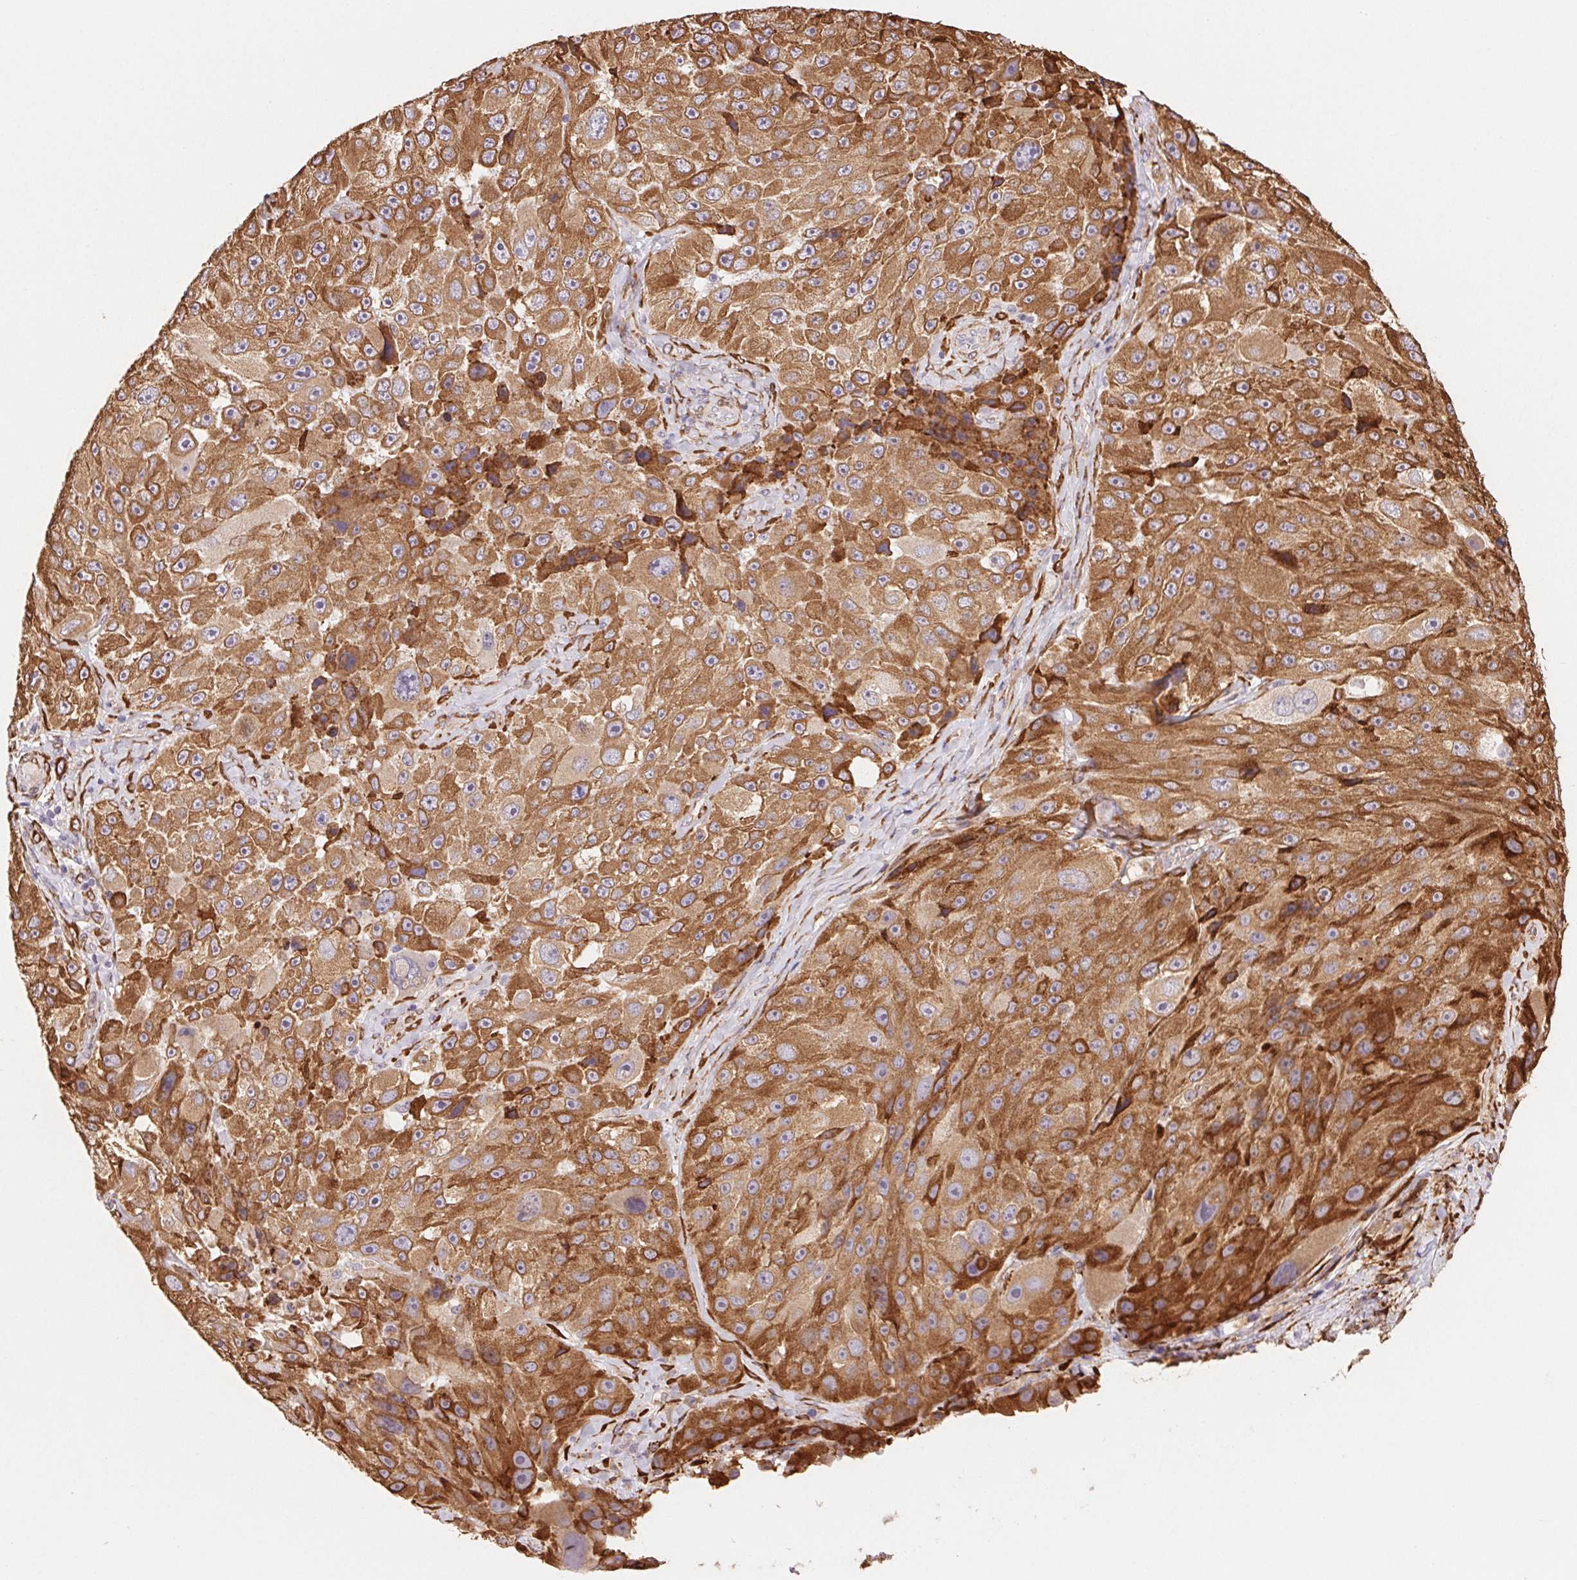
{"staining": {"intensity": "moderate", "quantity": ">75%", "location": "cytoplasmic/membranous"}, "tissue": "melanoma", "cell_type": "Tumor cells", "image_type": "cancer", "snomed": [{"axis": "morphology", "description": "Malignant melanoma, Metastatic site"}, {"axis": "topography", "description": "Lymph node"}], "caption": "Protein expression analysis of human melanoma reveals moderate cytoplasmic/membranous expression in about >75% of tumor cells.", "gene": "FKBP10", "patient": {"sex": "male", "age": 62}}